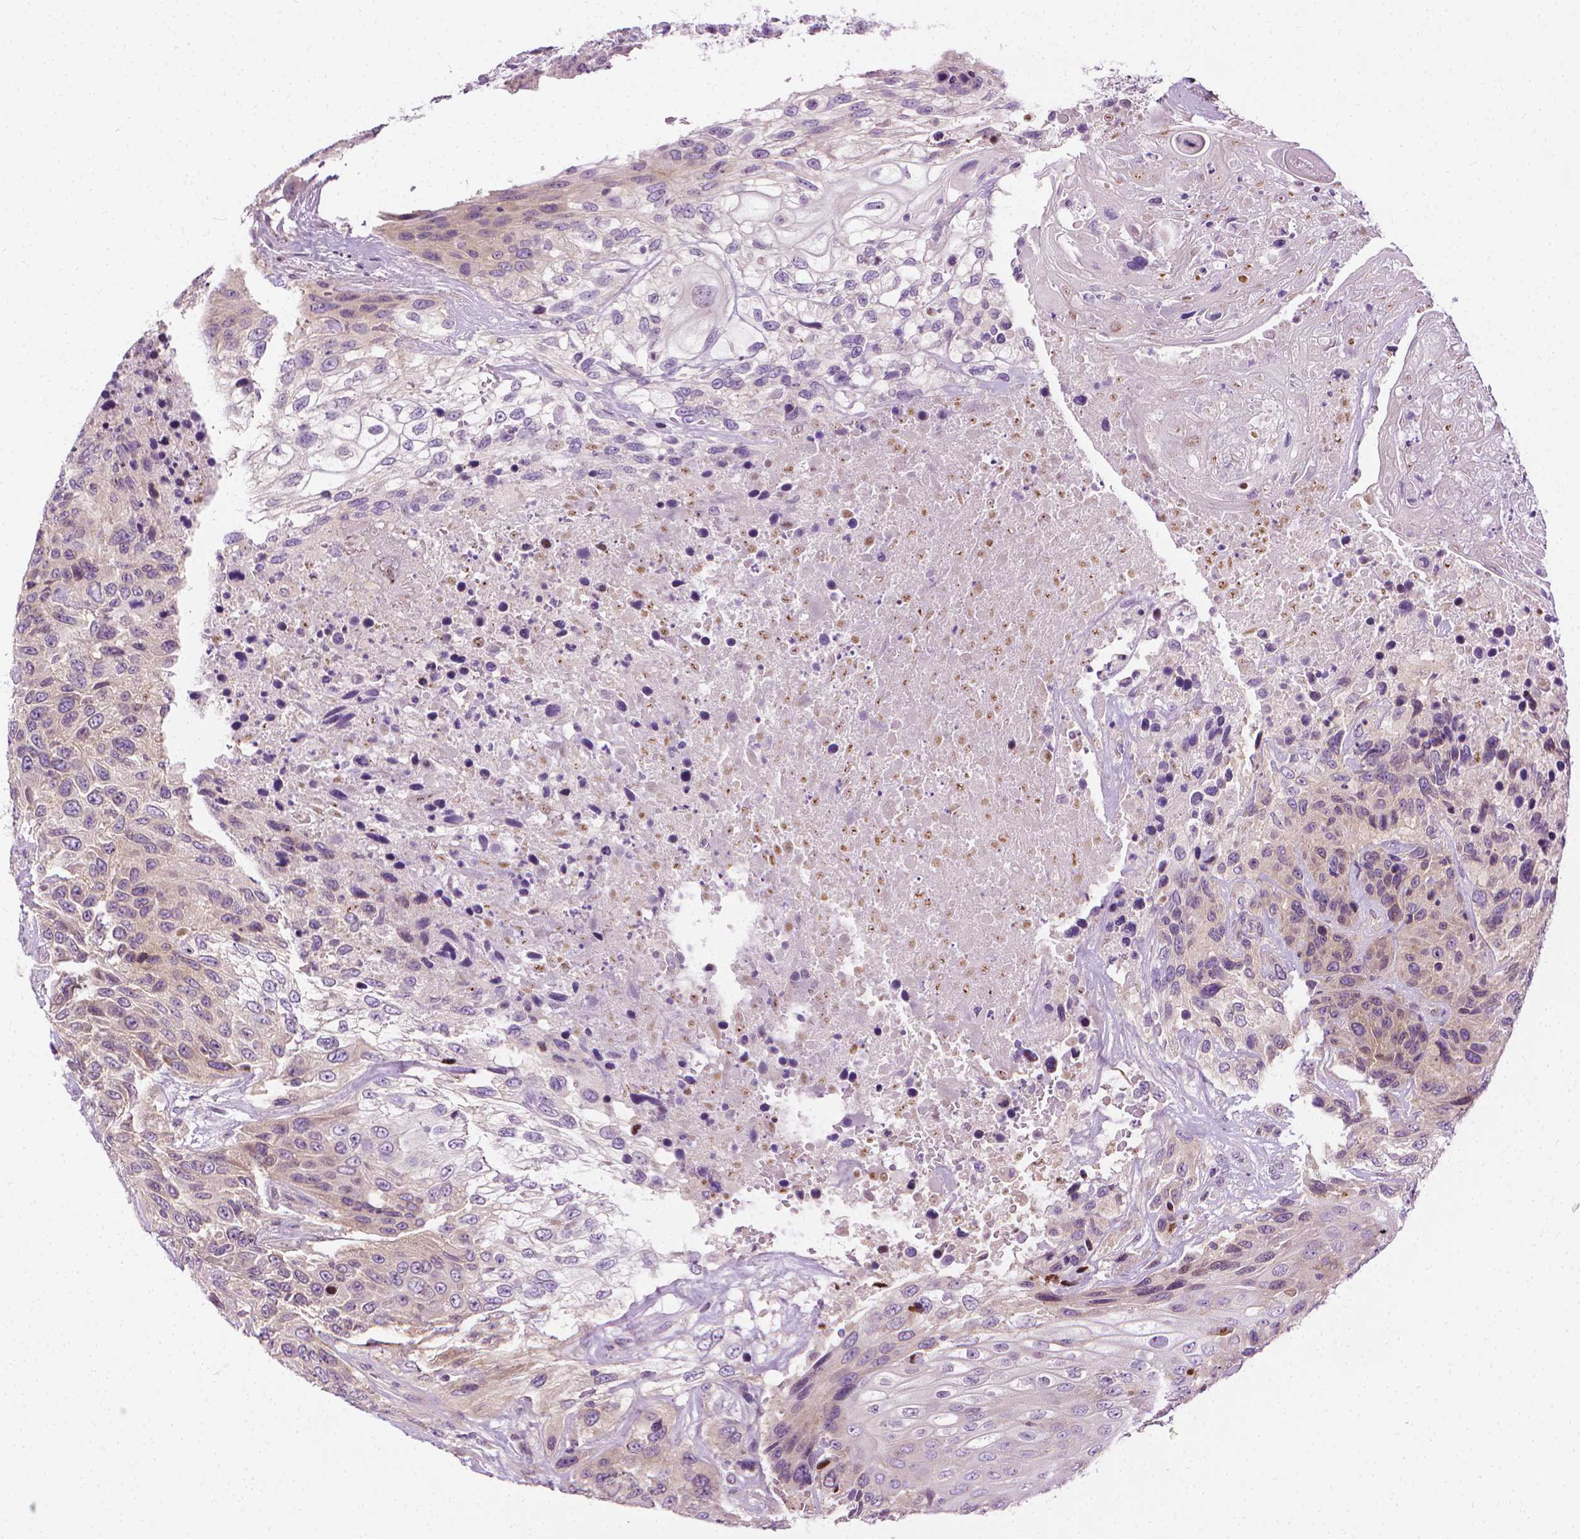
{"staining": {"intensity": "negative", "quantity": "none", "location": "none"}, "tissue": "urothelial cancer", "cell_type": "Tumor cells", "image_type": "cancer", "snomed": [{"axis": "morphology", "description": "Urothelial carcinoma, High grade"}, {"axis": "topography", "description": "Urinary bladder"}], "caption": "An IHC histopathology image of urothelial cancer is shown. There is no staining in tumor cells of urothelial cancer.", "gene": "MCOLN3", "patient": {"sex": "female", "age": 70}}